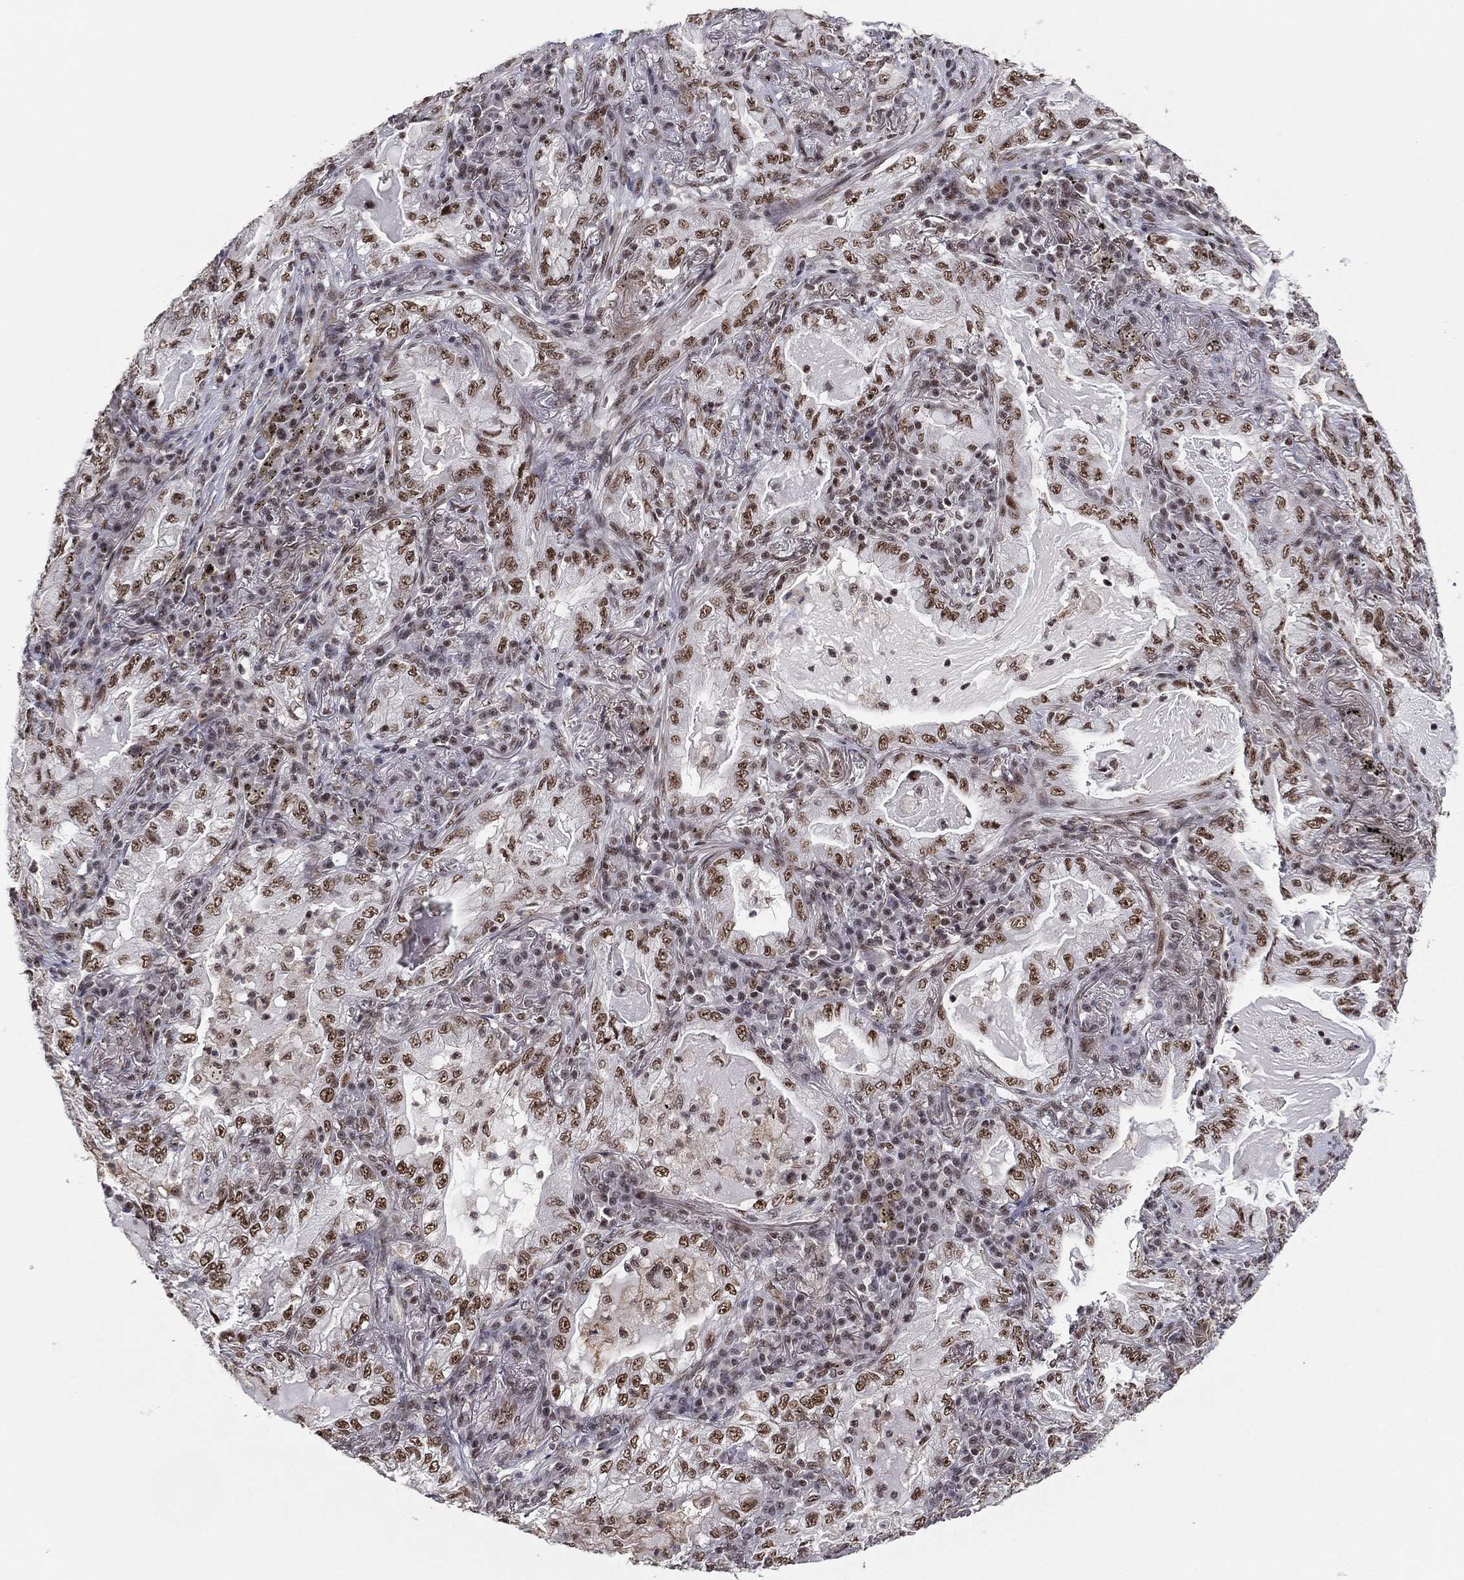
{"staining": {"intensity": "moderate", "quantity": ">75%", "location": "nuclear"}, "tissue": "lung cancer", "cell_type": "Tumor cells", "image_type": "cancer", "snomed": [{"axis": "morphology", "description": "Adenocarcinoma, NOS"}, {"axis": "topography", "description": "Lung"}], "caption": "The micrograph shows immunohistochemical staining of lung cancer (adenocarcinoma). There is moderate nuclear staining is appreciated in approximately >75% of tumor cells.", "gene": "GPALPP1", "patient": {"sex": "female", "age": 73}}